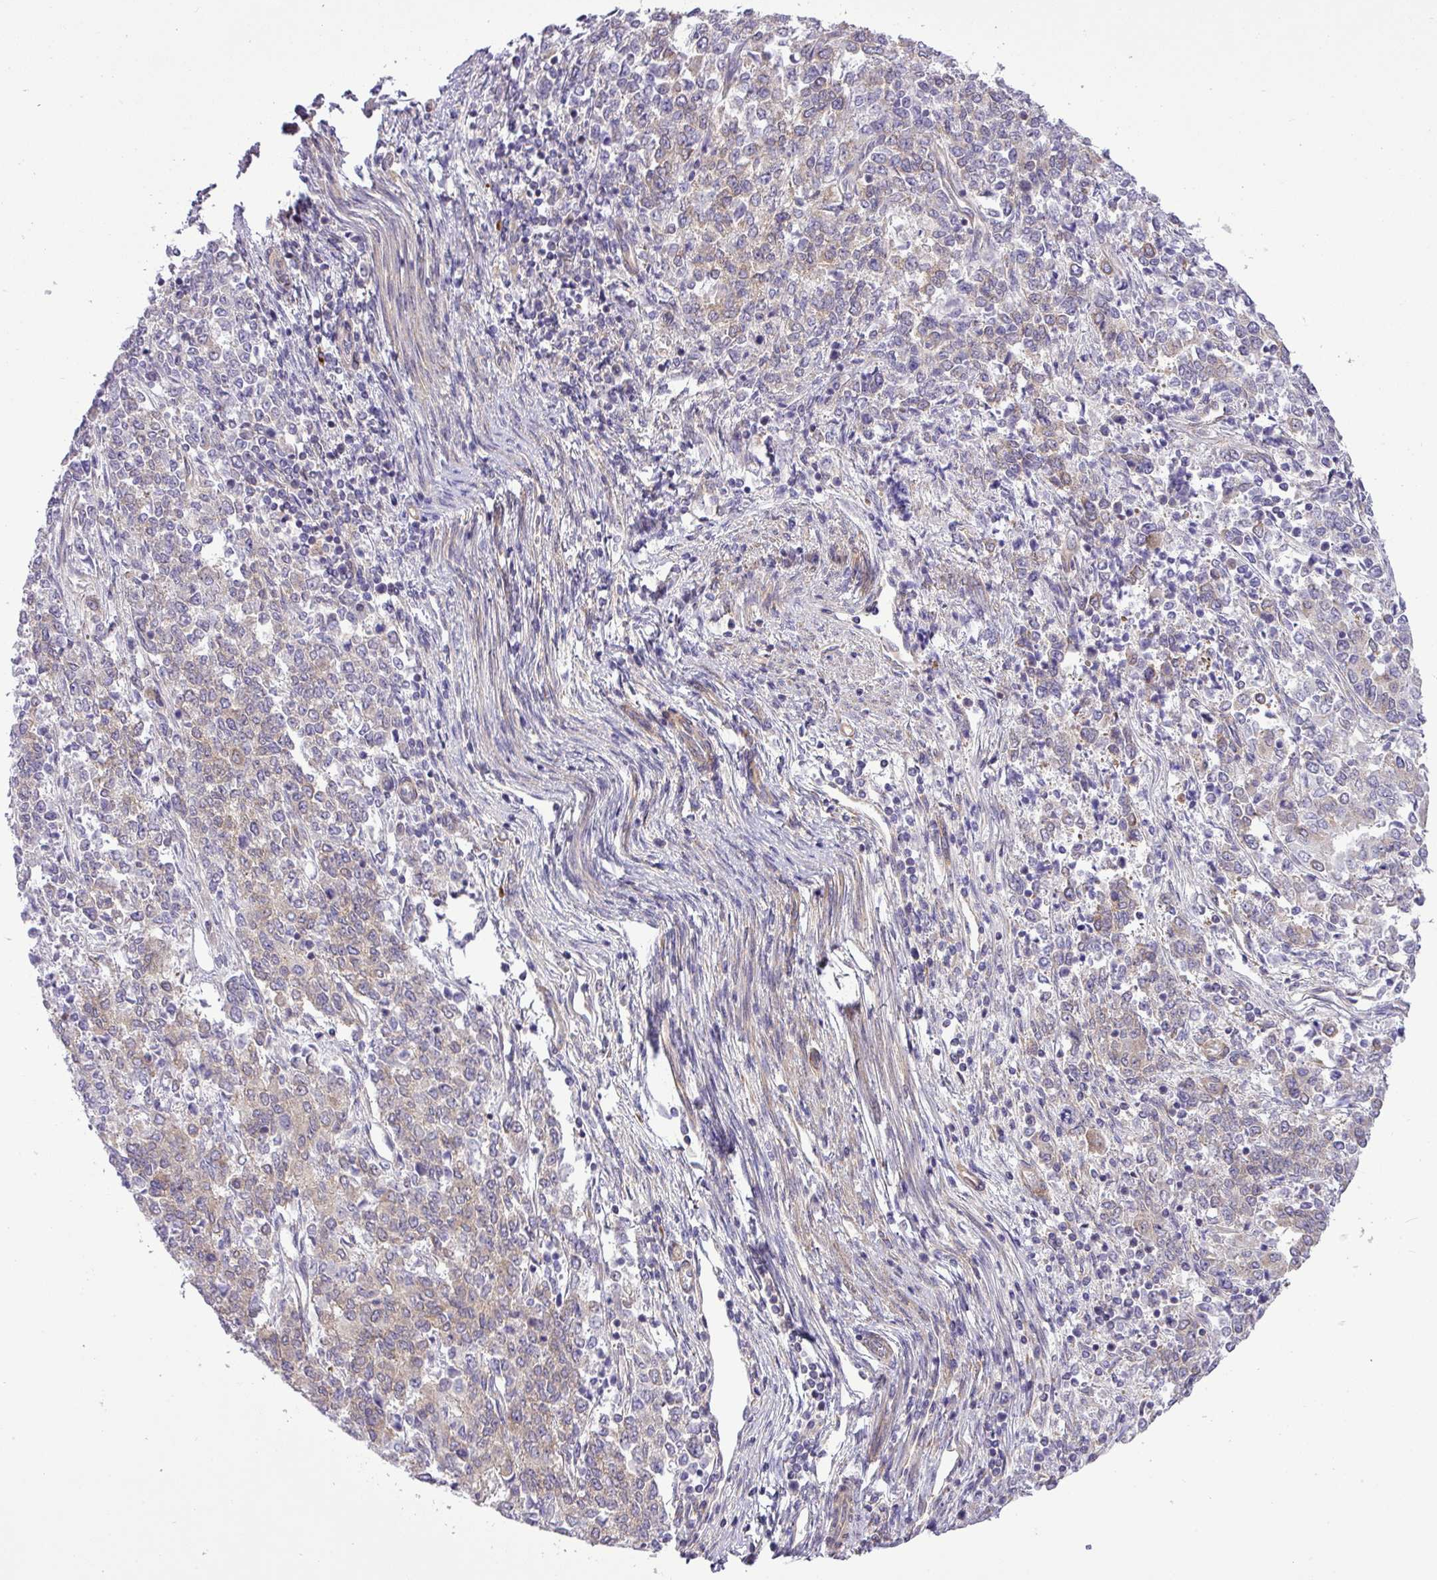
{"staining": {"intensity": "weak", "quantity": "25%-75%", "location": "cytoplasmic/membranous"}, "tissue": "endometrial cancer", "cell_type": "Tumor cells", "image_type": "cancer", "snomed": [{"axis": "morphology", "description": "Adenocarcinoma, NOS"}, {"axis": "topography", "description": "Endometrium"}], "caption": "The image shows a brown stain indicating the presence of a protein in the cytoplasmic/membranous of tumor cells in endometrial adenocarcinoma. The protein of interest is shown in brown color, while the nuclei are stained blue.", "gene": "FAM222B", "patient": {"sex": "female", "age": 50}}